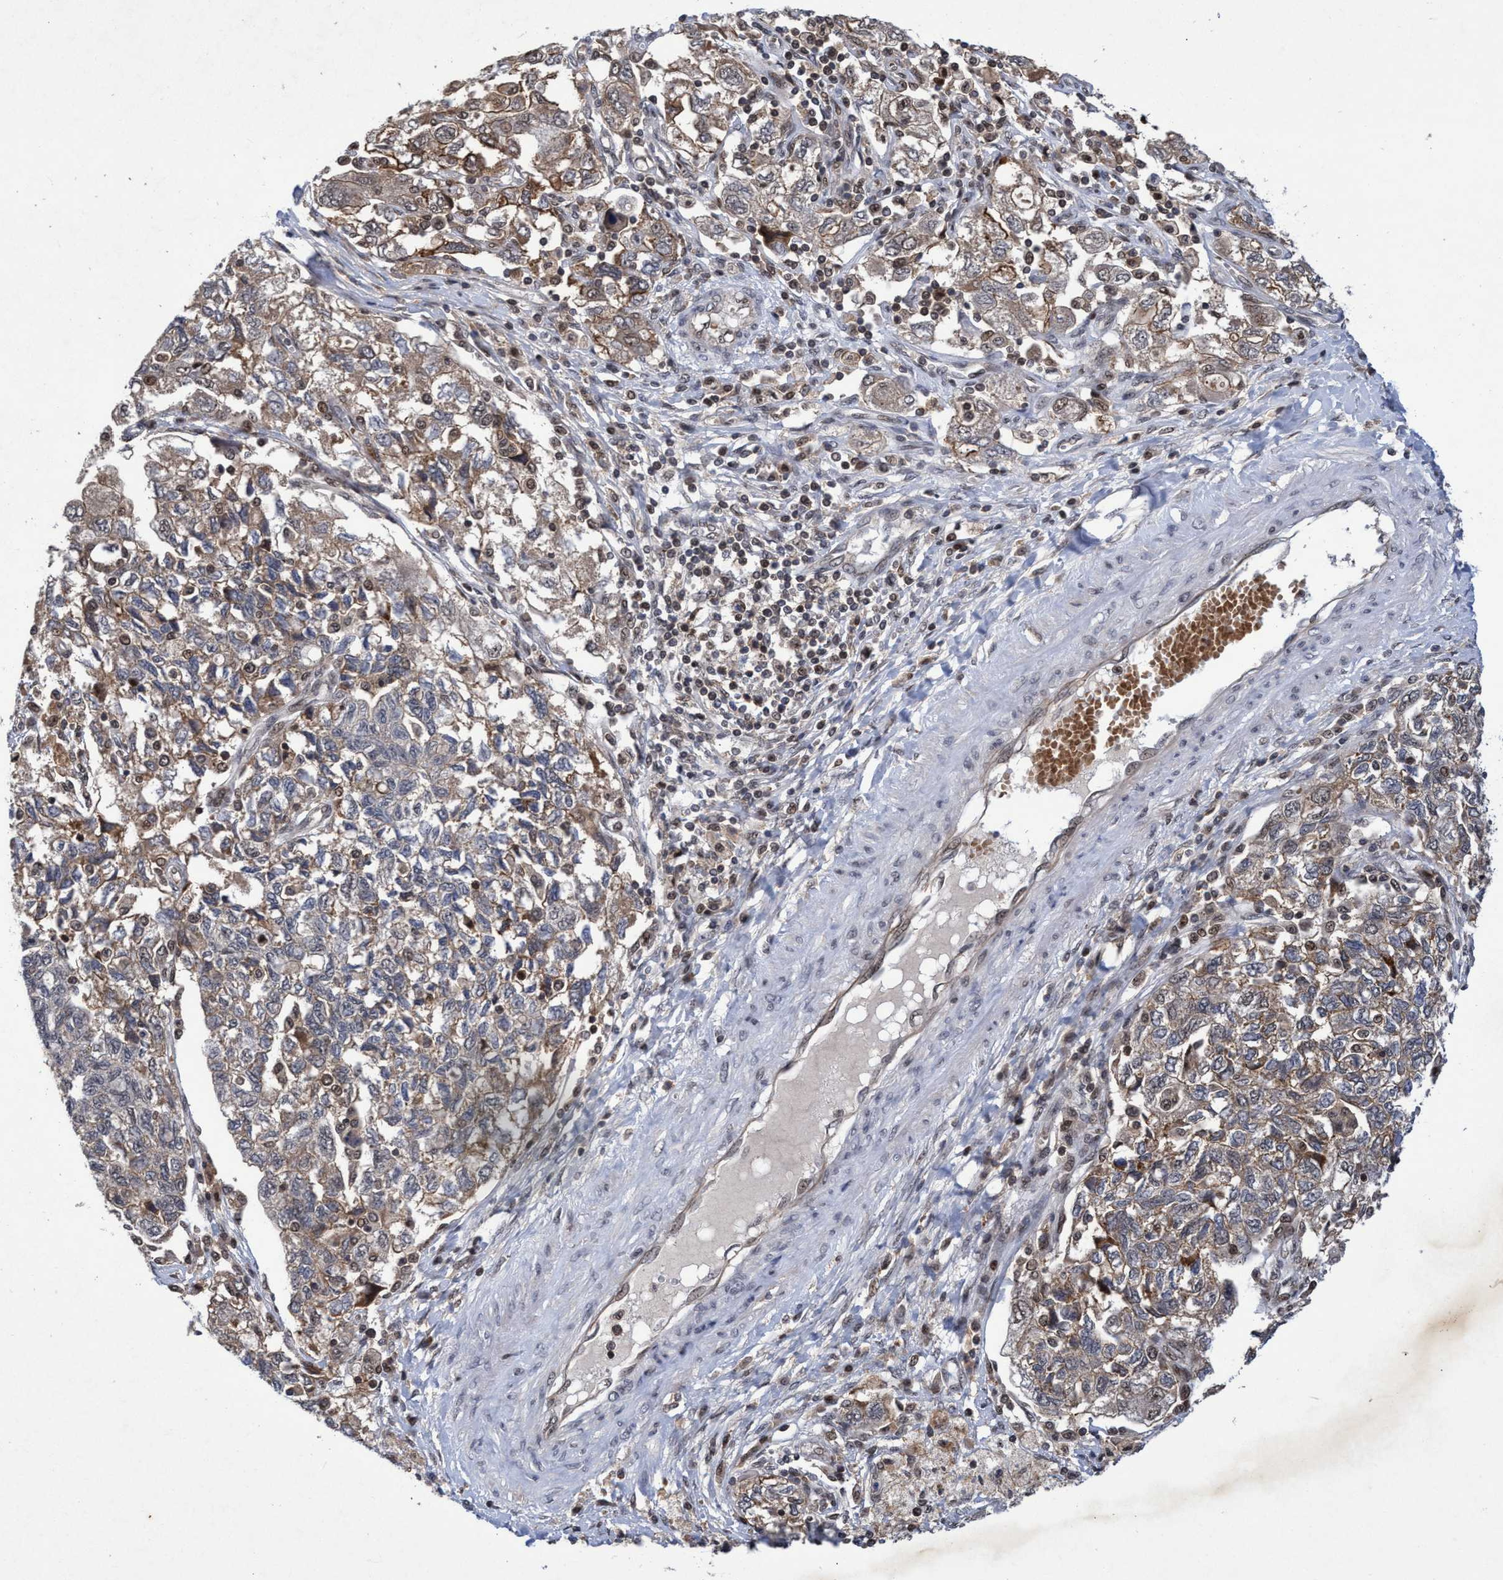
{"staining": {"intensity": "weak", "quantity": "25%-75%", "location": "cytoplasmic/membranous"}, "tissue": "ovarian cancer", "cell_type": "Tumor cells", "image_type": "cancer", "snomed": [{"axis": "morphology", "description": "Carcinoma, NOS"}, {"axis": "morphology", "description": "Cystadenocarcinoma, serous, NOS"}, {"axis": "topography", "description": "Ovary"}], "caption": "Human serous cystadenocarcinoma (ovarian) stained for a protein (brown) displays weak cytoplasmic/membranous positive expression in approximately 25%-75% of tumor cells.", "gene": "GTF2F1", "patient": {"sex": "female", "age": 69}}